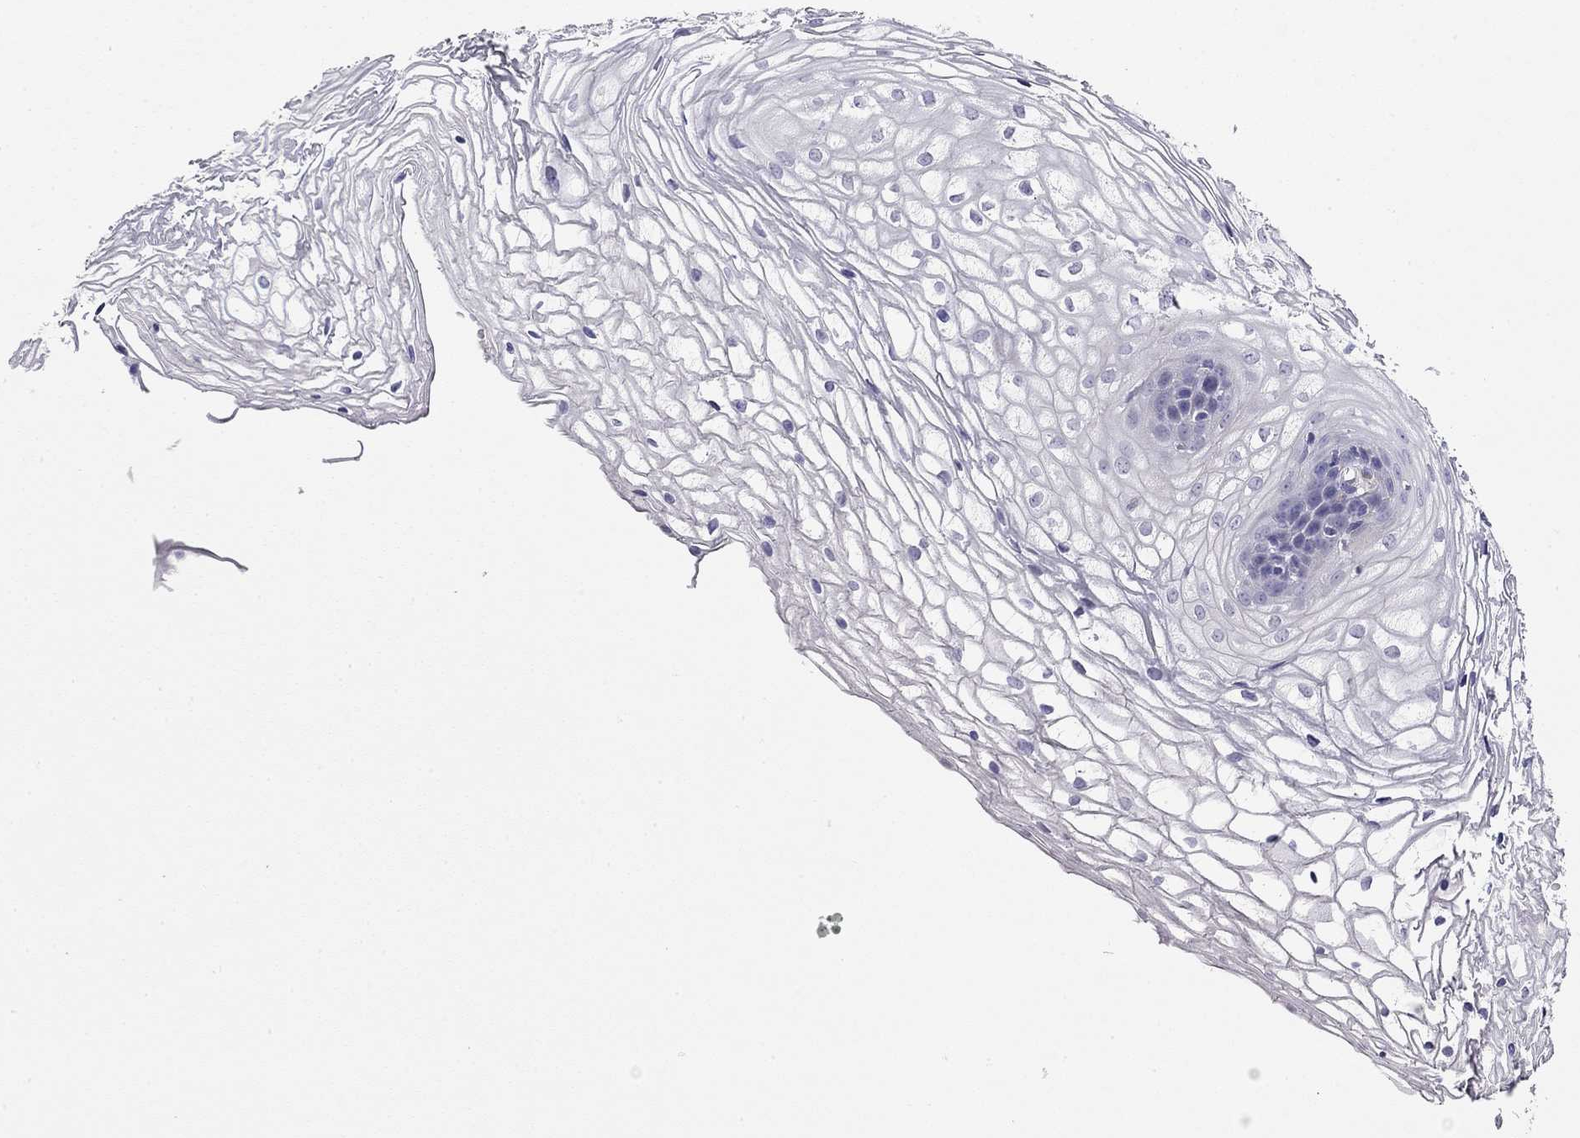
{"staining": {"intensity": "negative", "quantity": "none", "location": "none"}, "tissue": "vagina", "cell_type": "Squamous epithelial cells", "image_type": "normal", "snomed": [{"axis": "morphology", "description": "Normal tissue, NOS"}, {"axis": "topography", "description": "Vagina"}], "caption": "Histopathology image shows no protein positivity in squamous epithelial cells of normal vagina.", "gene": "RTL1", "patient": {"sex": "female", "age": 34}}